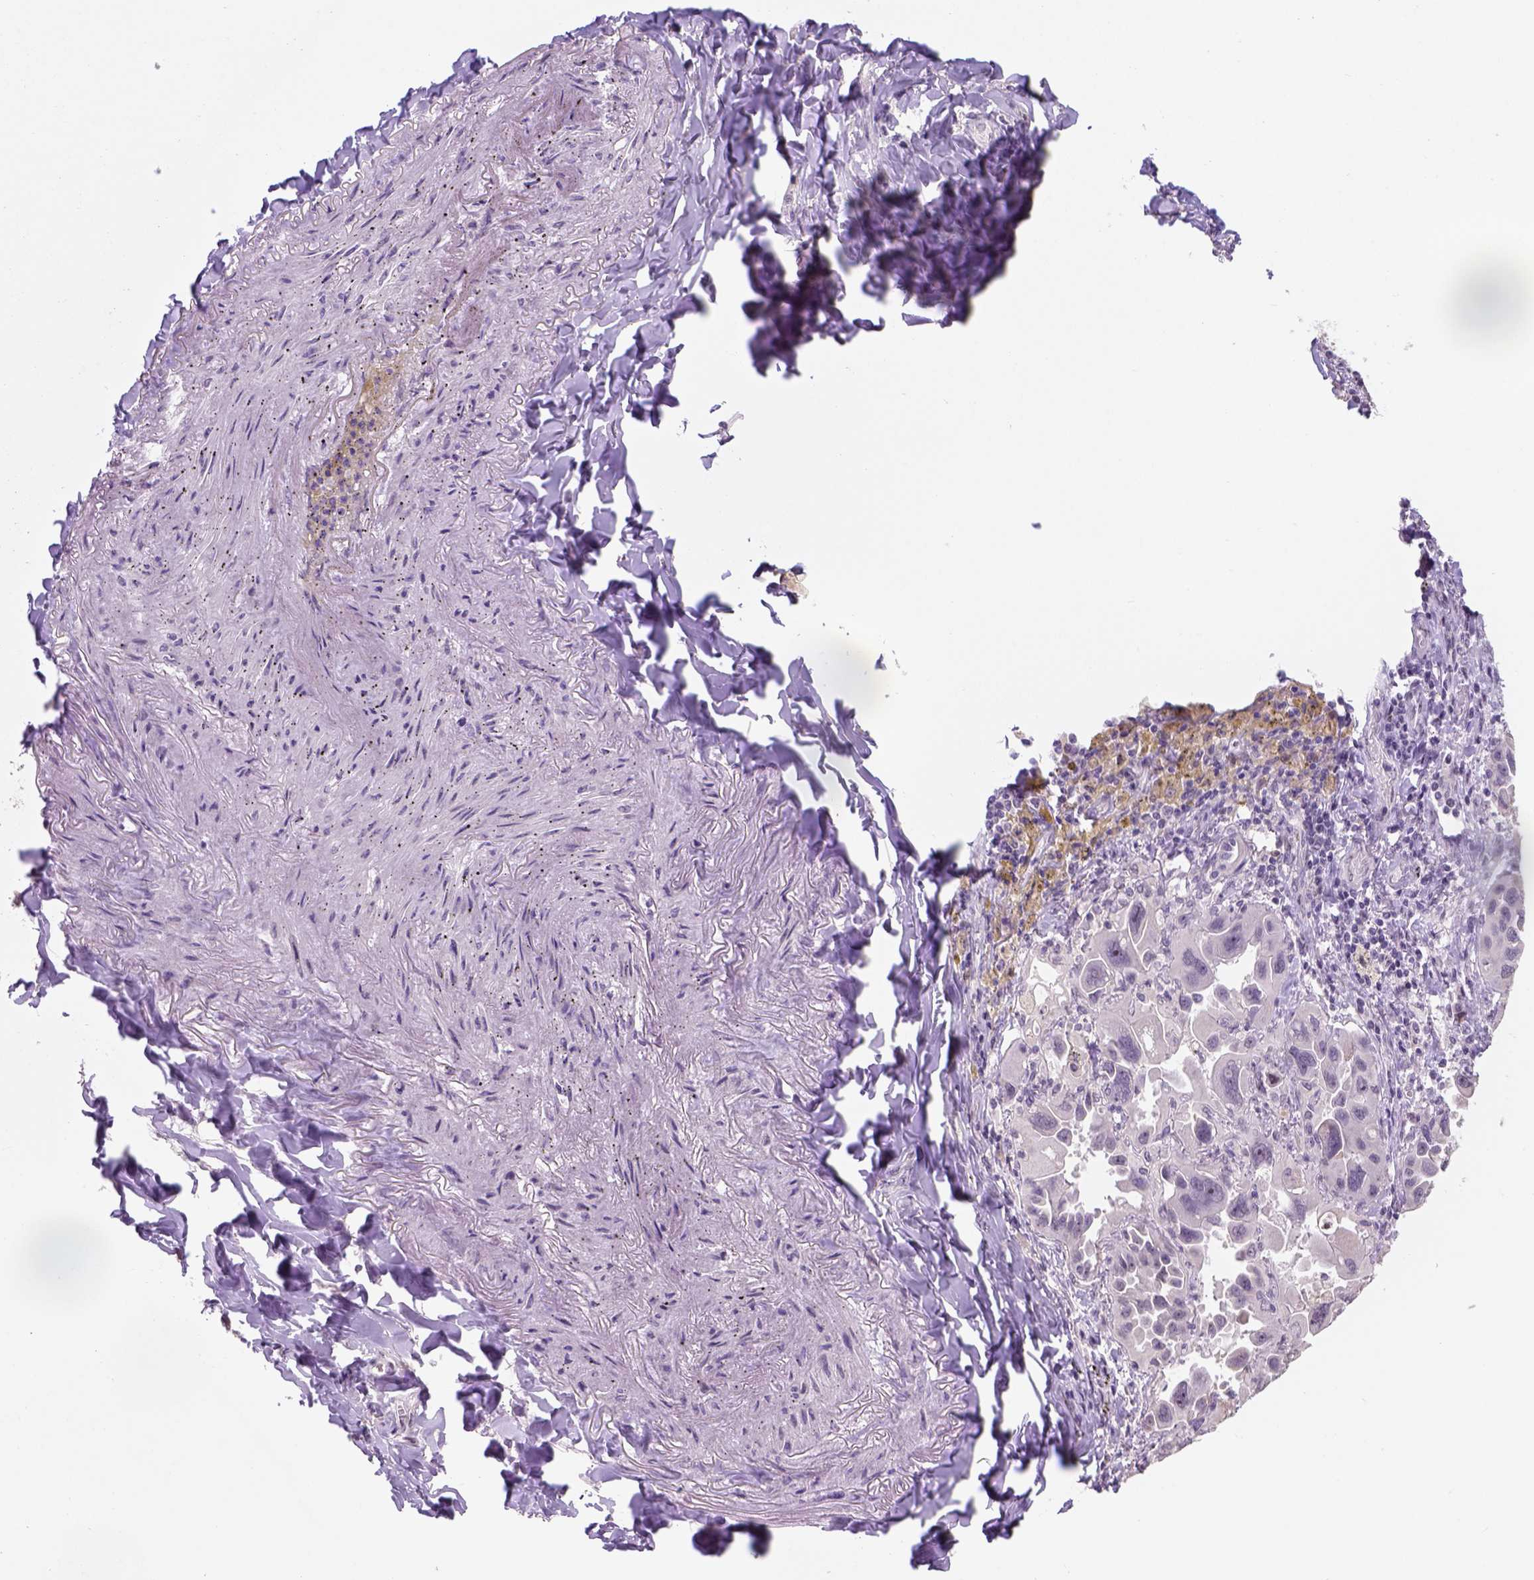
{"staining": {"intensity": "negative", "quantity": "none", "location": "none"}, "tissue": "lung cancer", "cell_type": "Tumor cells", "image_type": "cancer", "snomed": [{"axis": "morphology", "description": "Adenocarcinoma, NOS"}, {"axis": "topography", "description": "Lung"}], "caption": "Immunohistochemical staining of human lung adenocarcinoma displays no significant expression in tumor cells. The staining was performed using DAB (3,3'-diaminobenzidine) to visualize the protein expression in brown, while the nuclei were stained in blue with hematoxylin (Magnification: 20x).", "gene": "DDX50", "patient": {"sex": "male", "age": 64}}